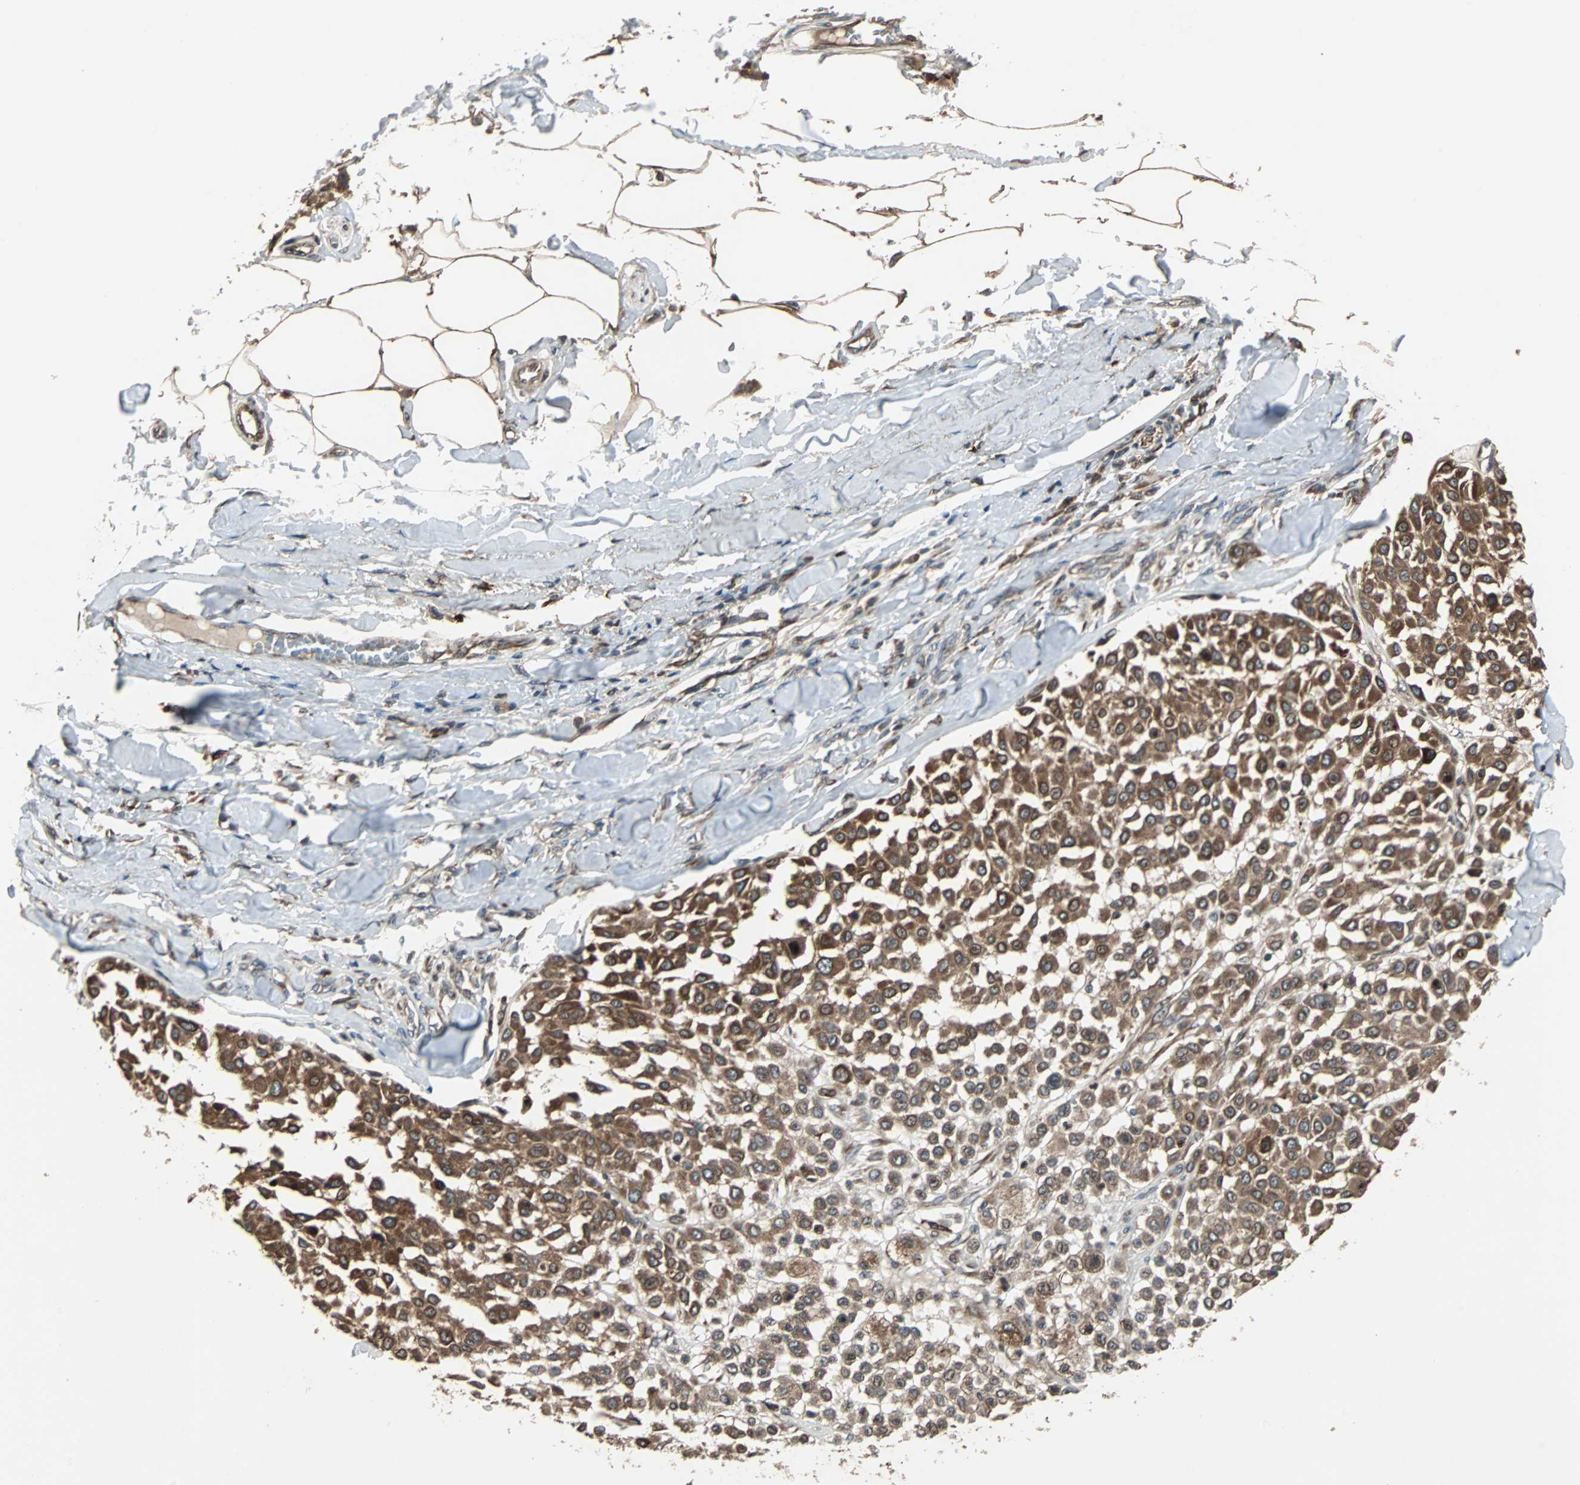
{"staining": {"intensity": "strong", "quantity": ">75%", "location": "cytoplasmic/membranous"}, "tissue": "melanoma", "cell_type": "Tumor cells", "image_type": "cancer", "snomed": [{"axis": "morphology", "description": "Malignant melanoma, Metastatic site"}, {"axis": "topography", "description": "Soft tissue"}], "caption": "Brown immunohistochemical staining in melanoma displays strong cytoplasmic/membranous positivity in approximately >75% of tumor cells.", "gene": "RAB7A", "patient": {"sex": "male", "age": 41}}